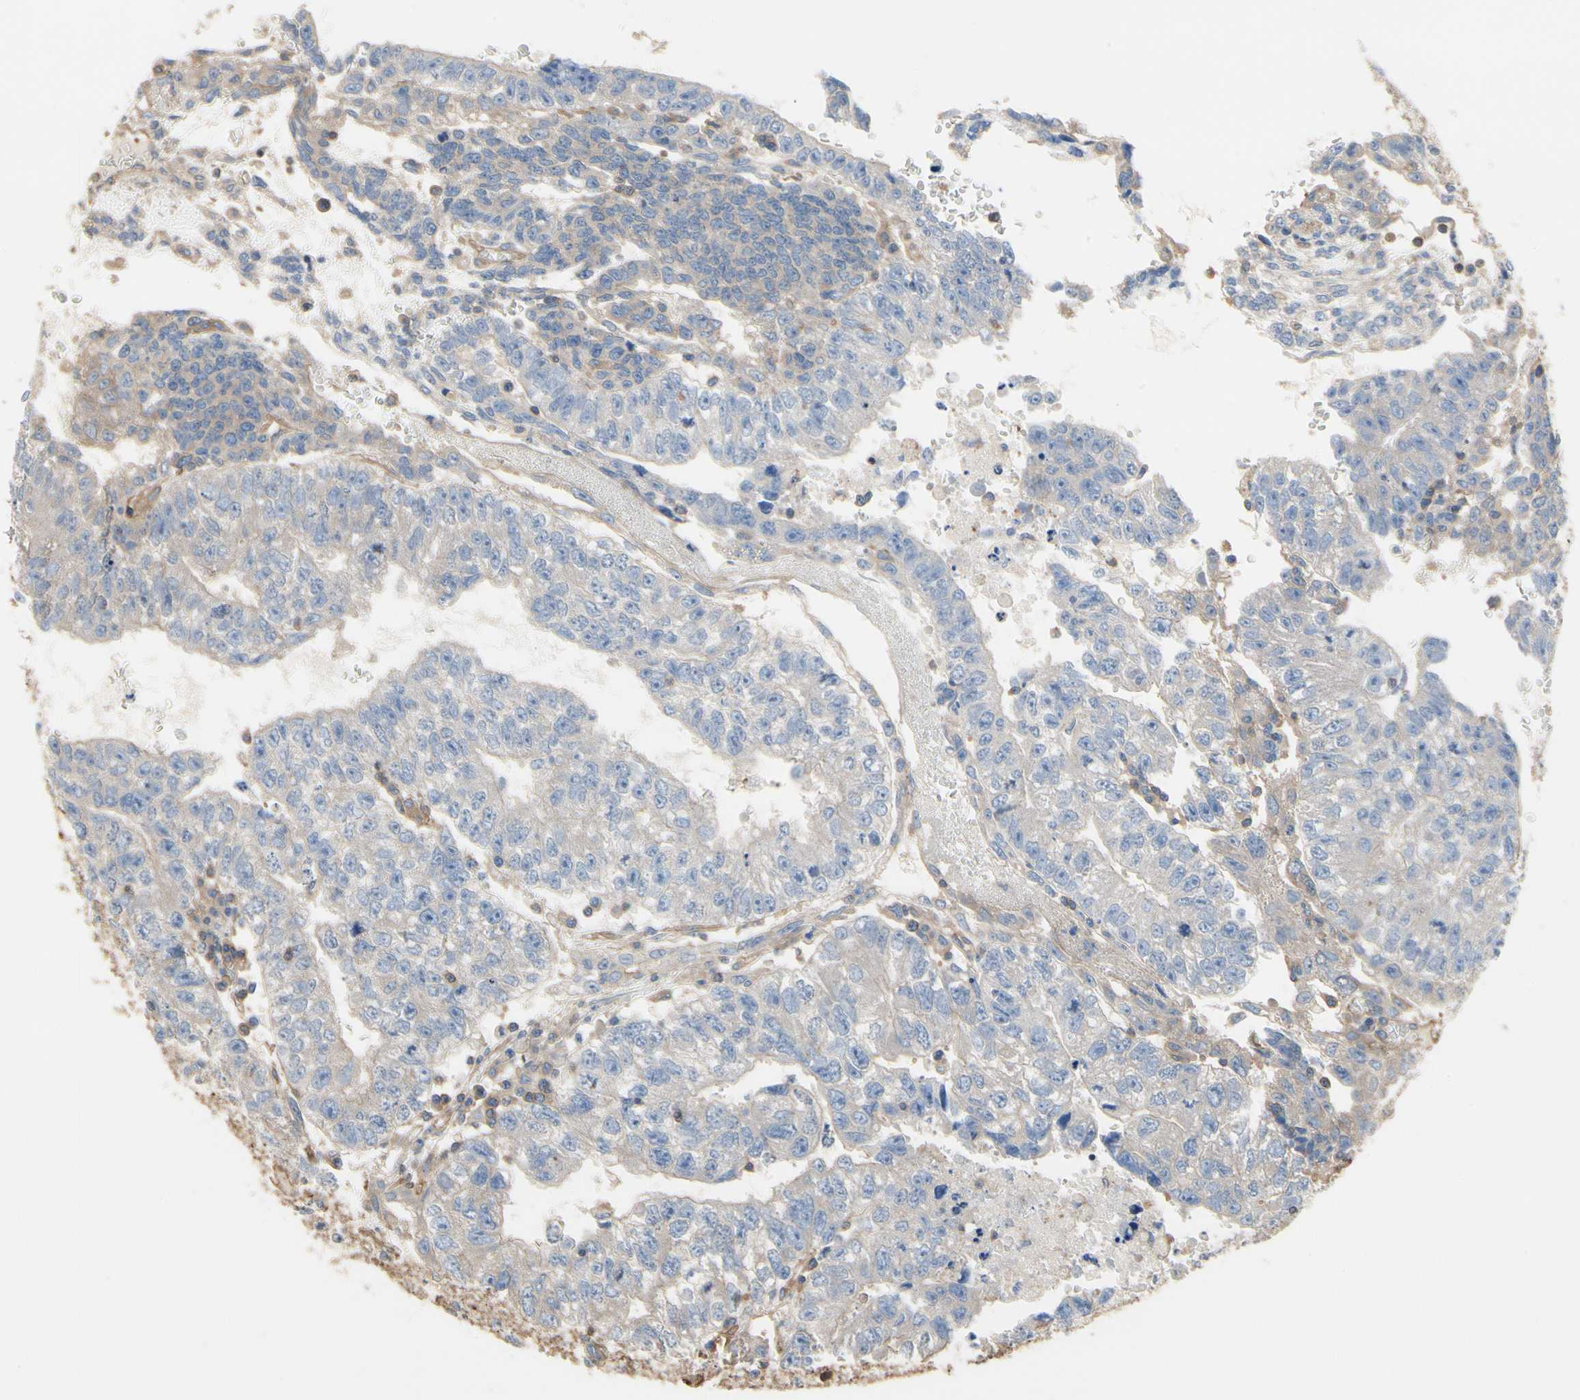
{"staining": {"intensity": "weak", "quantity": "<25%", "location": "cytoplasmic/membranous"}, "tissue": "testis cancer", "cell_type": "Tumor cells", "image_type": "cancer", "snomed": [{"axis": "morphology", "description": "Seminoma, NOS"}, {"axis": "morphology", "description": "Carcinoma, Embryonal, NOS"}, {"axis": "topography", "description": "Testis"}], "caption": "IHC micrograph of human testis cancer stained for a protein (brown), which demonstrates no positivity in tumor cells.", "gene": "PDZK1", "patient": {"sex": "male", "age": 52}}